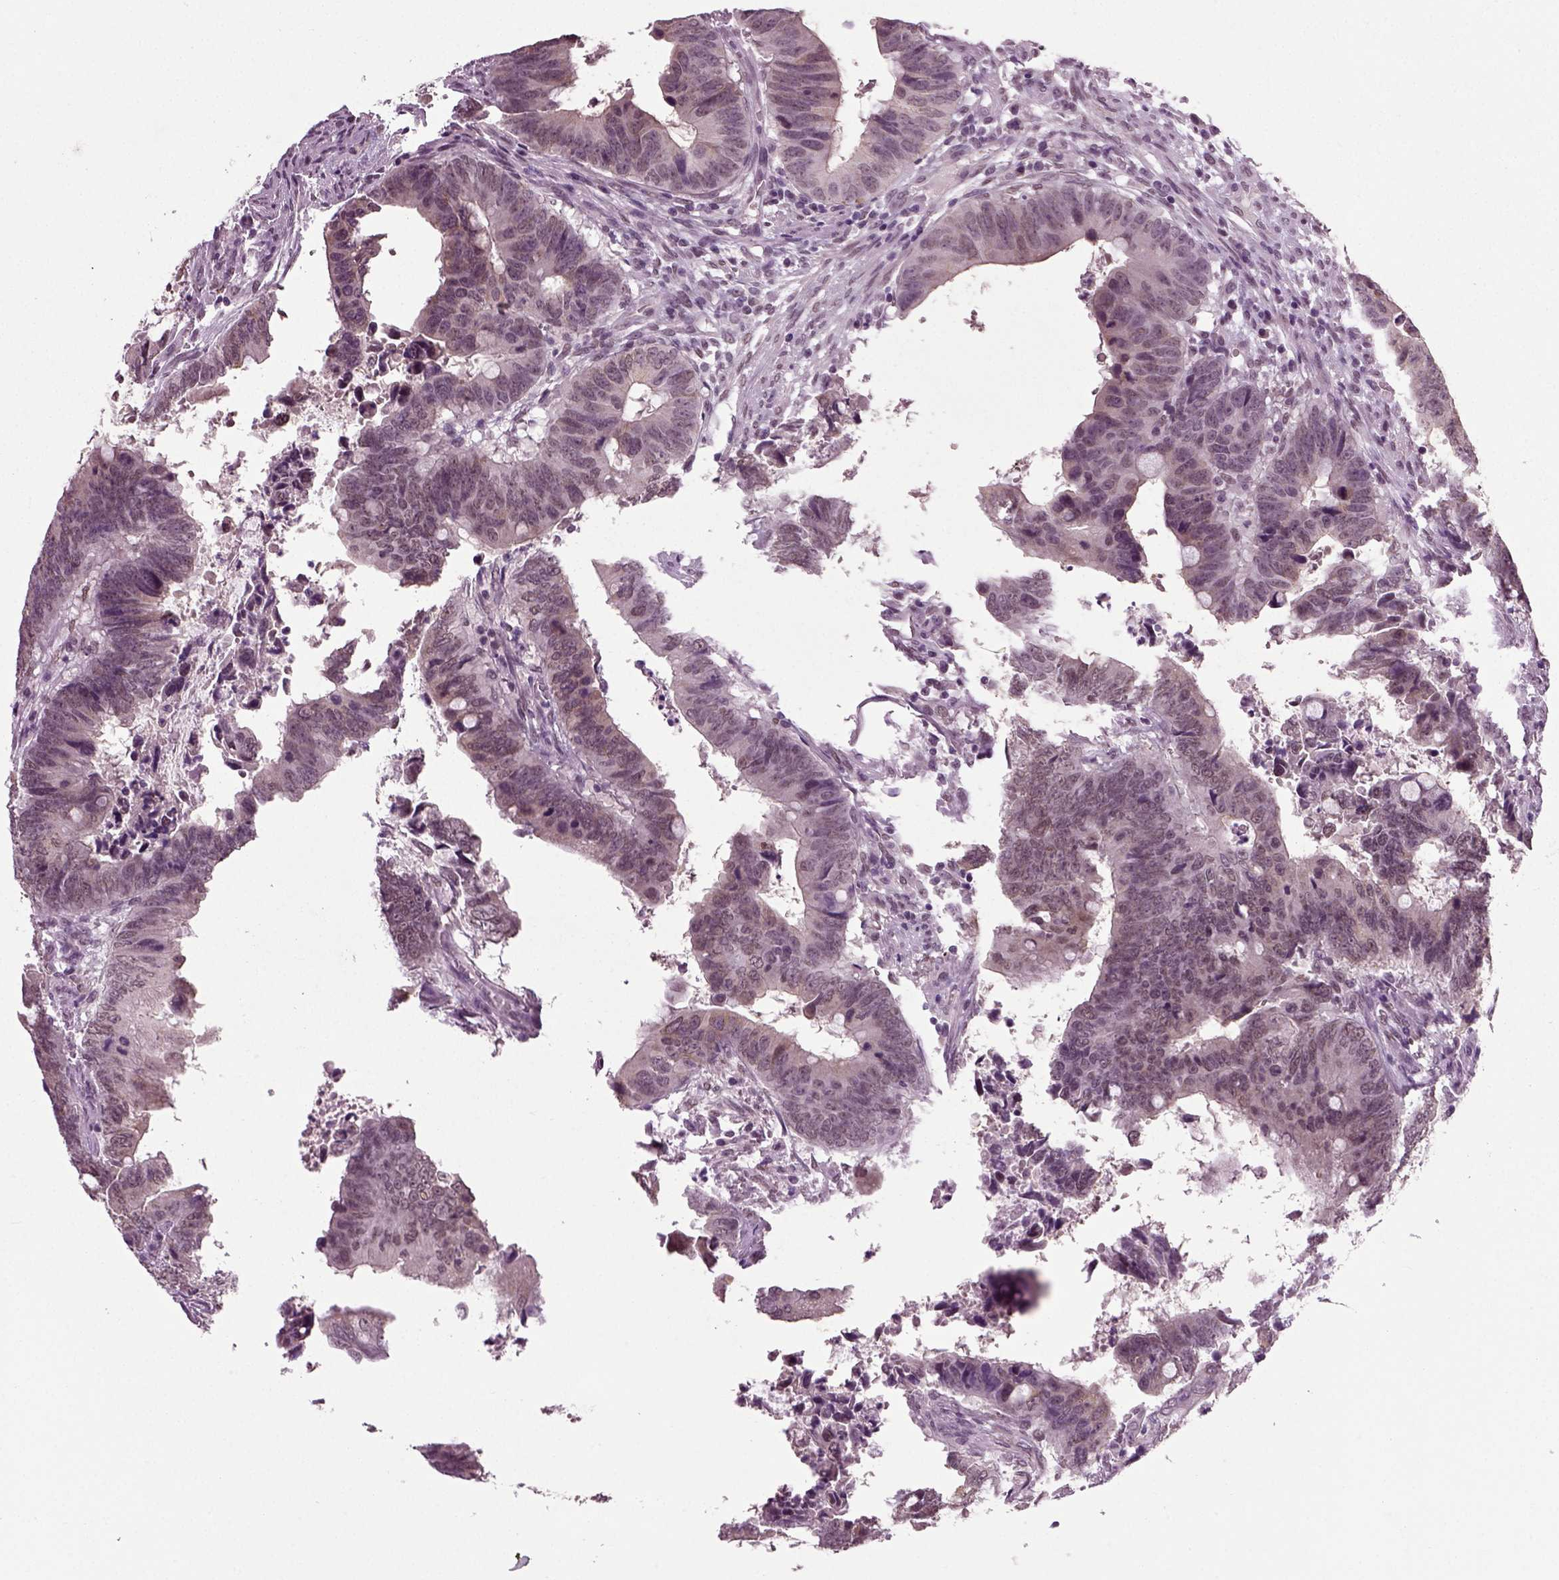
{"staining": {"intensity": "weak", "quantity": "<25%", "location": "cytoplasmic/membranous"}, "tissue": "colorectal cancer", "cell_type": "Tumor cells", "image_type": "cancer", "snomed": [{"axis": "morphology", "description": "Adenocarcinoma, NOS"}, {"axis": "topography", "description": "Colon"}], "caption": "The image exhibits no significant staining in tumor cells of colorectal cancer (adenocarcinoma).", "gene": "RCOR3", "patient": {"sex": "female", "age": 82}}